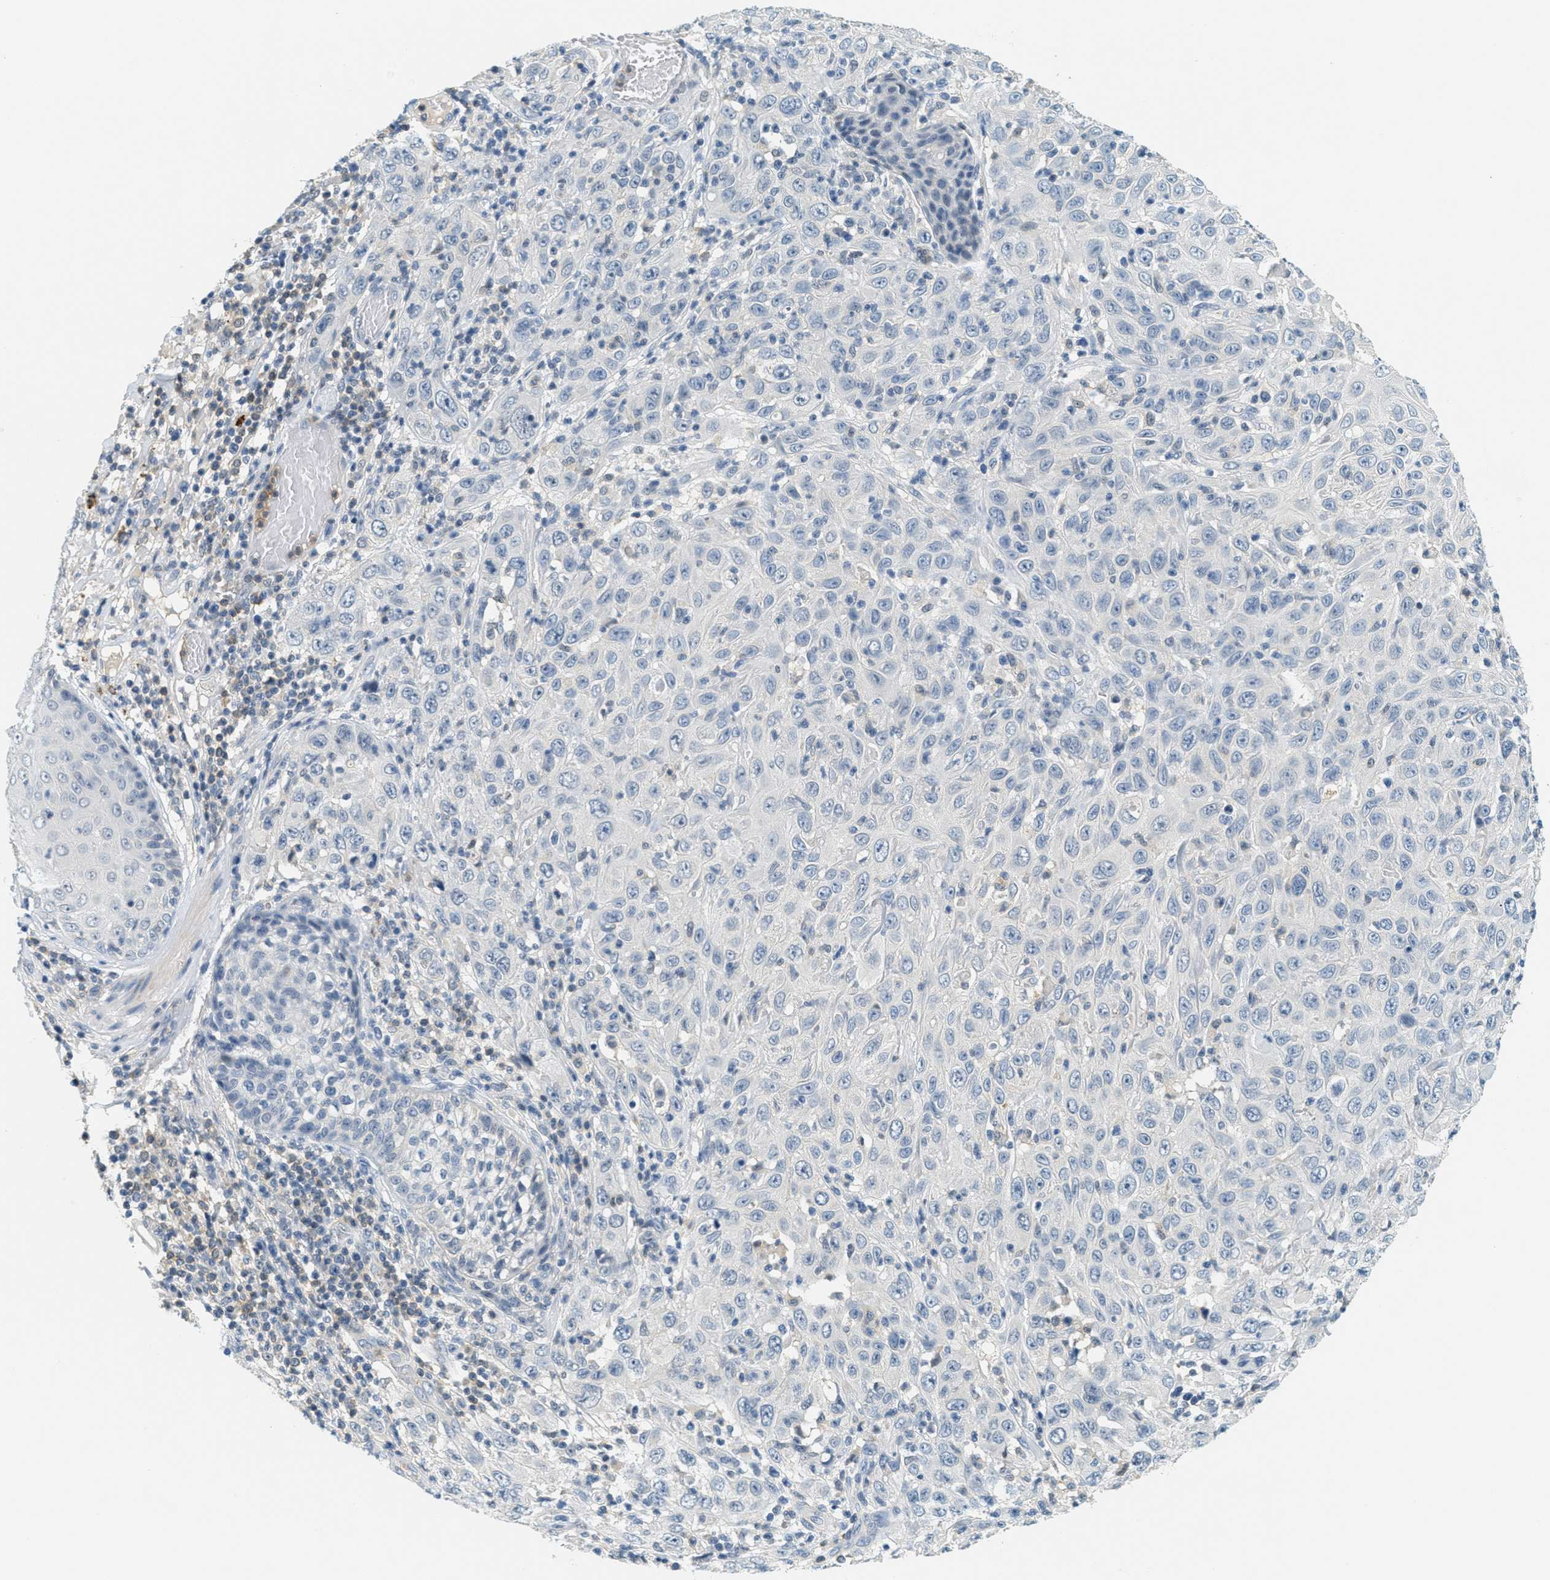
{"staining": {"intensity": "negative", "quantity": "none", "location": "none"}, "tissue": "skin cancer", "cell_type": "Tumor cells", "image_type": "cancer", "snomed": [{"axis": "morphology", "description": "Squamous cell carcinoma, NOS"}, {"axis": "topography", "description": "Skin"}], "caption": "Tumor cells show no significant protein expression in skin cancer (squamous cell carcinoma). (Stains: DAB (3,3'-diaminobenzidine) IHC with hematoxylin counter stain, Microscopy: brightfield microscopy at high magnification).", "gene": "RASGRP2", "patient": {"sex": "female", "age": 88}}